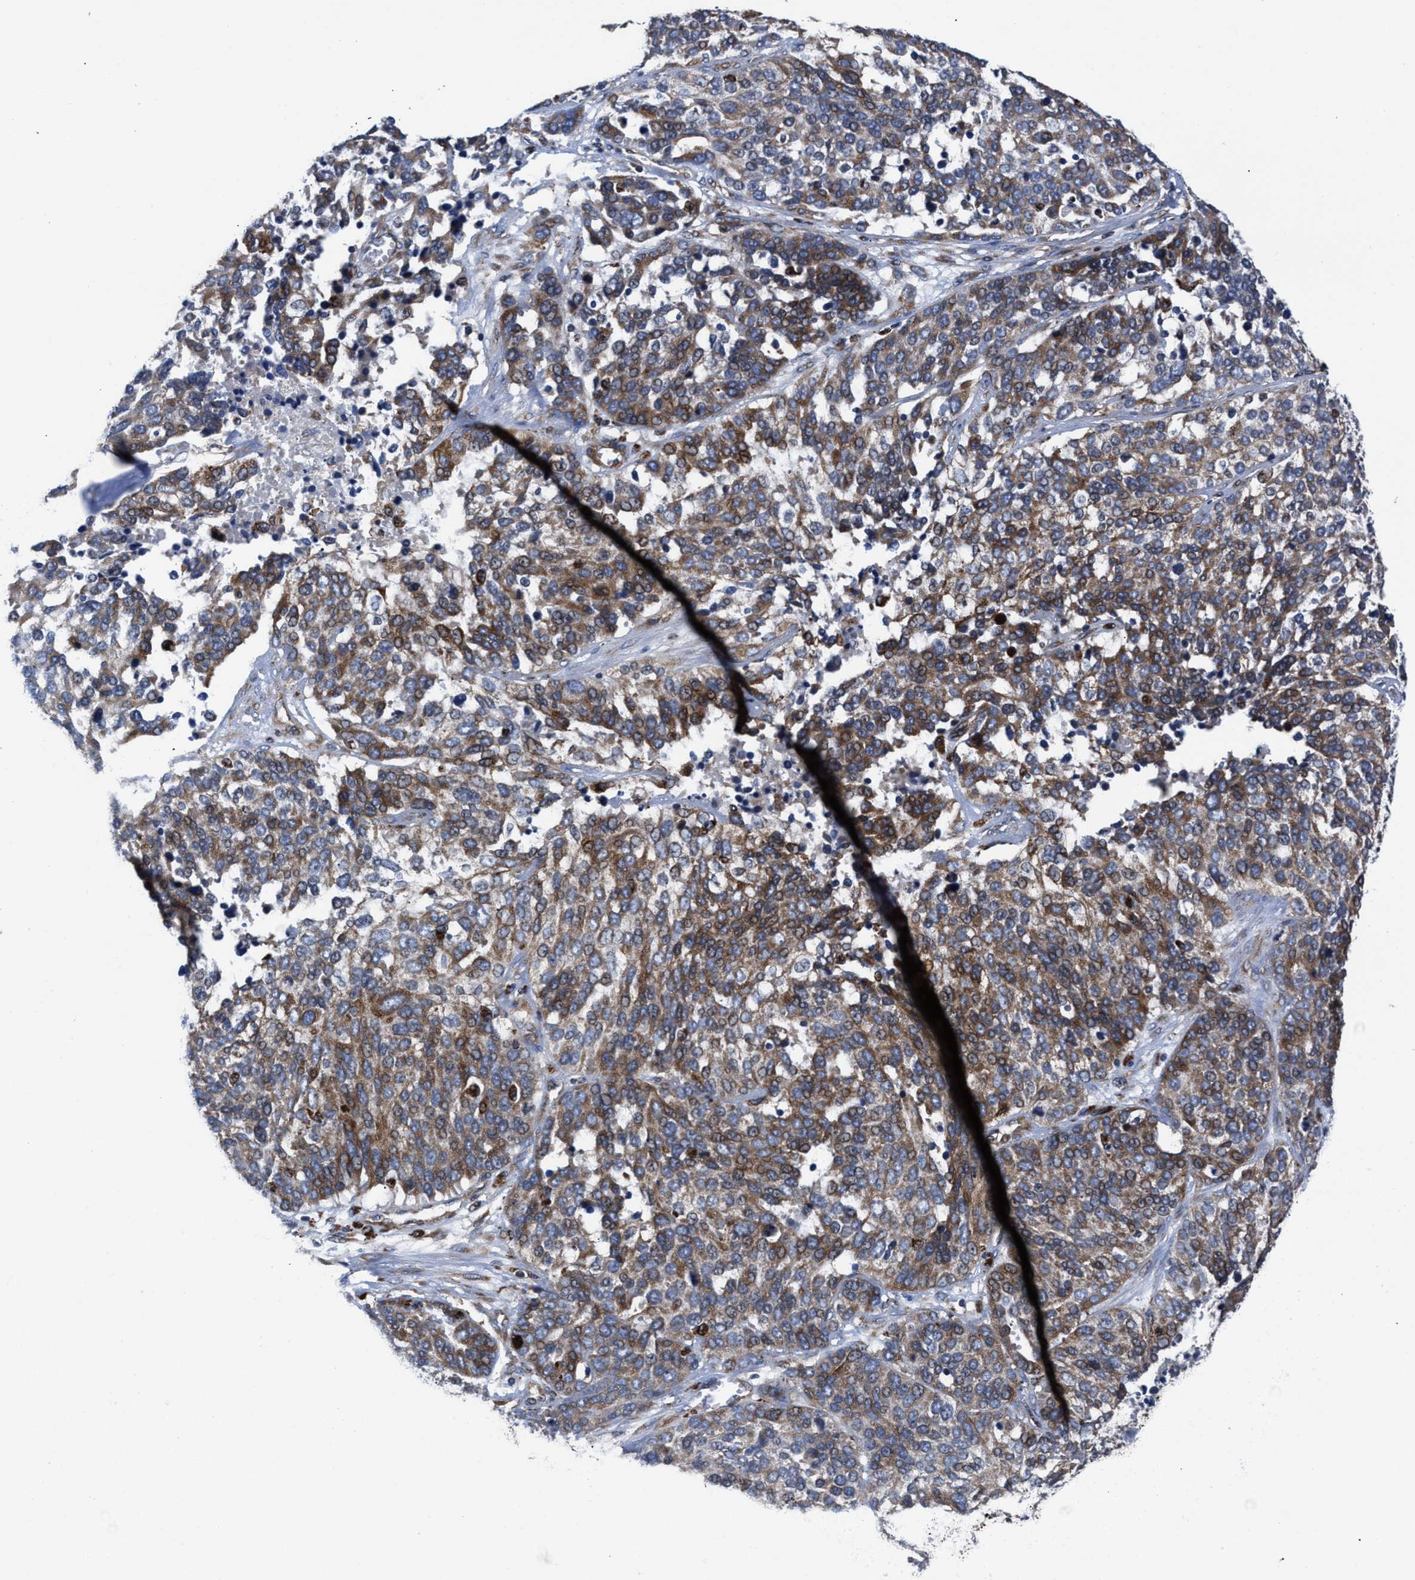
{"staining": {"intensity": "moderate", "quantity": ">75%", "location": "cytoplasmic/membranous"}, "tissue": "ovarian cancer", "cell_type": "Tumor cells", "image_type": "cancer", "snomed": [{"axis": "morphology", "description": "Cystadenocarcinoma, serous, NOS"}, {"axis": "topography", "description": "Ovary"}], "caption": "Immunohistochemical staining of human ovarian cancer shows medium levels of moderate cytoplasmic/membranous staining in about >75% of tumor cells.", "gene": "PRR15L", "patient": {"sex": "female", "age": 44}}